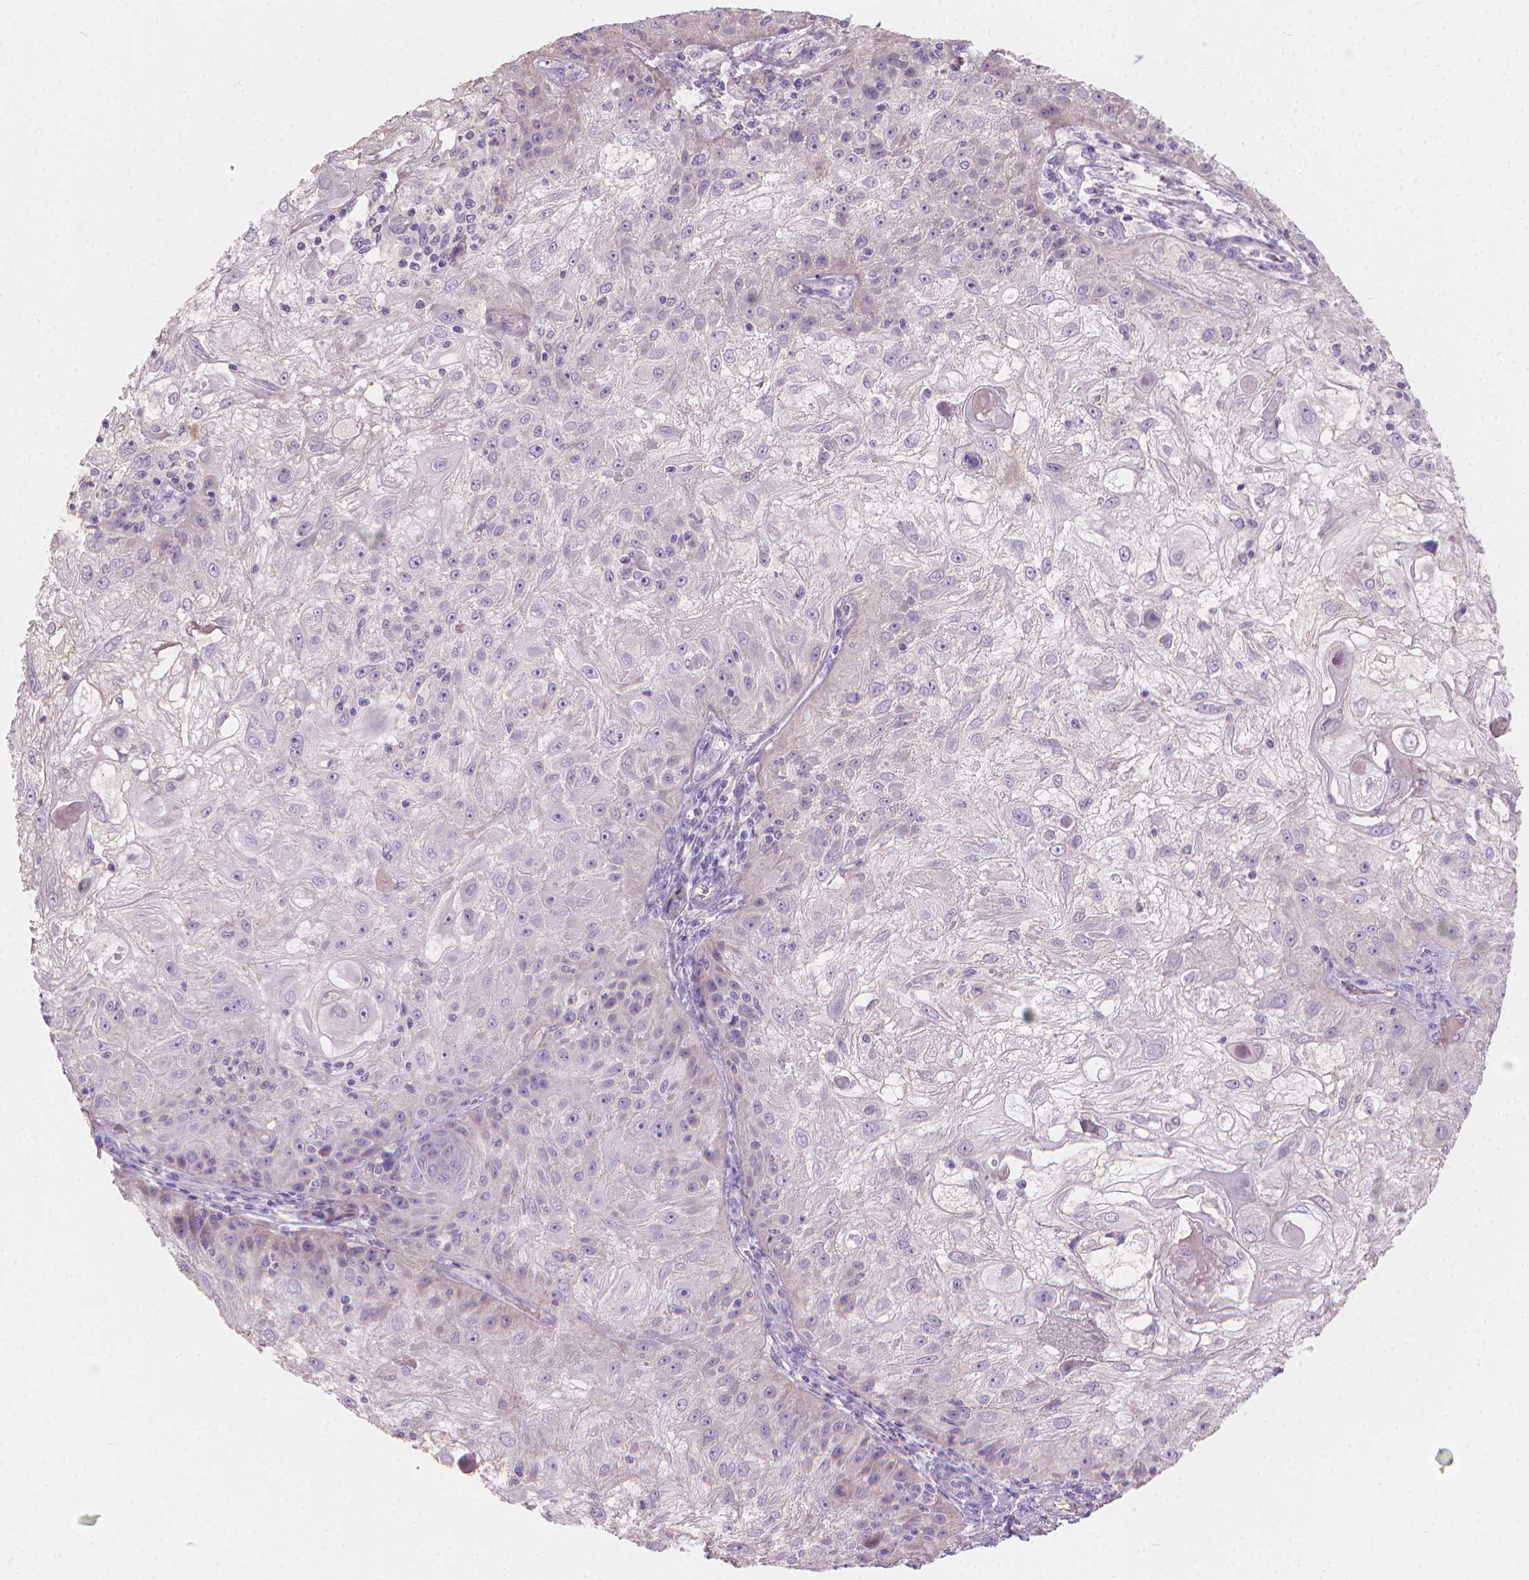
{"staining": {"intensity": "negative", "quantity": "none", "location": "none"}, "tissue": "skin cancer", "cell_type": "Tumor cells", "image_type": "cancer", "snomed": [{"axis": "morphology", "description": "Normal tissue, NOS"}, {"axis": "morphology", "description": "Squamous cell carcinoma, NOS"}, {"axis": "topography", "description": "Skin"}], "caption": "Immunohistochemistry of skin cancer demonstrates no positivity in tumor cells.", "gene": "CABCOCO1", "patient": {"sex": "female", "age": 83}}